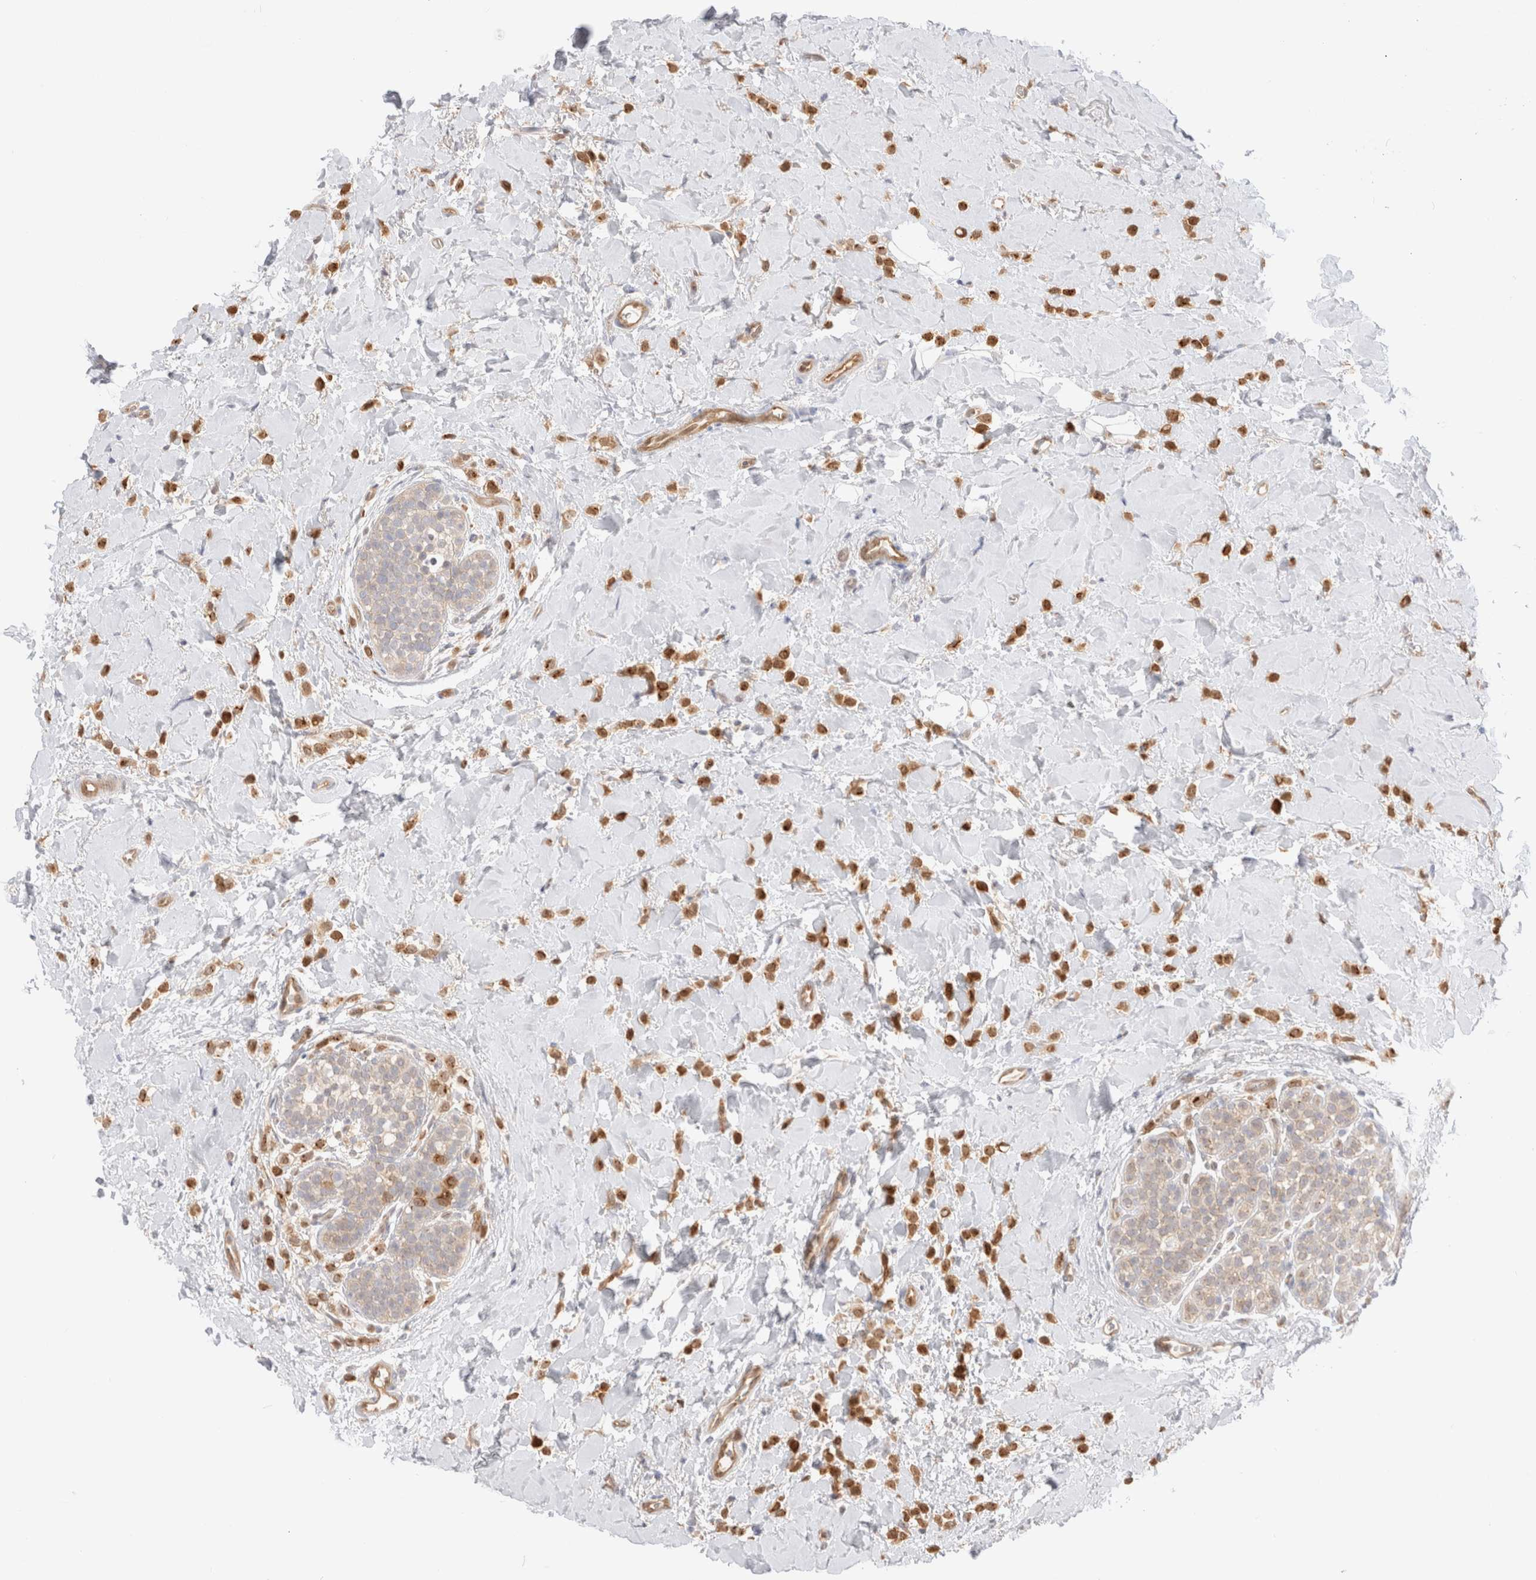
{"staining": {"intensity": "moderate", "quantity": ">75%", "location": "cytoplasmic/membranous,nuclear"}, "tissue": "breast cancer", "cell_type": "Tumor cells", "image_type": "cancer", "snomed": [{"axis": "morphology", "description": "Normal tissue, NOS"}, {"axis": "morphology", "description": "Lobular carcinoma"}, {"axis": "topography", "description": "Breast"}], "caption": "Breast cancer (lobular carcinoma) tissue reveals moderate cytoplasmic/membranous and nuclear positivity in approximately >75% of tumor cells", "gene": "EFCAB13", "patient": {"sex": "female", "age": 50}}